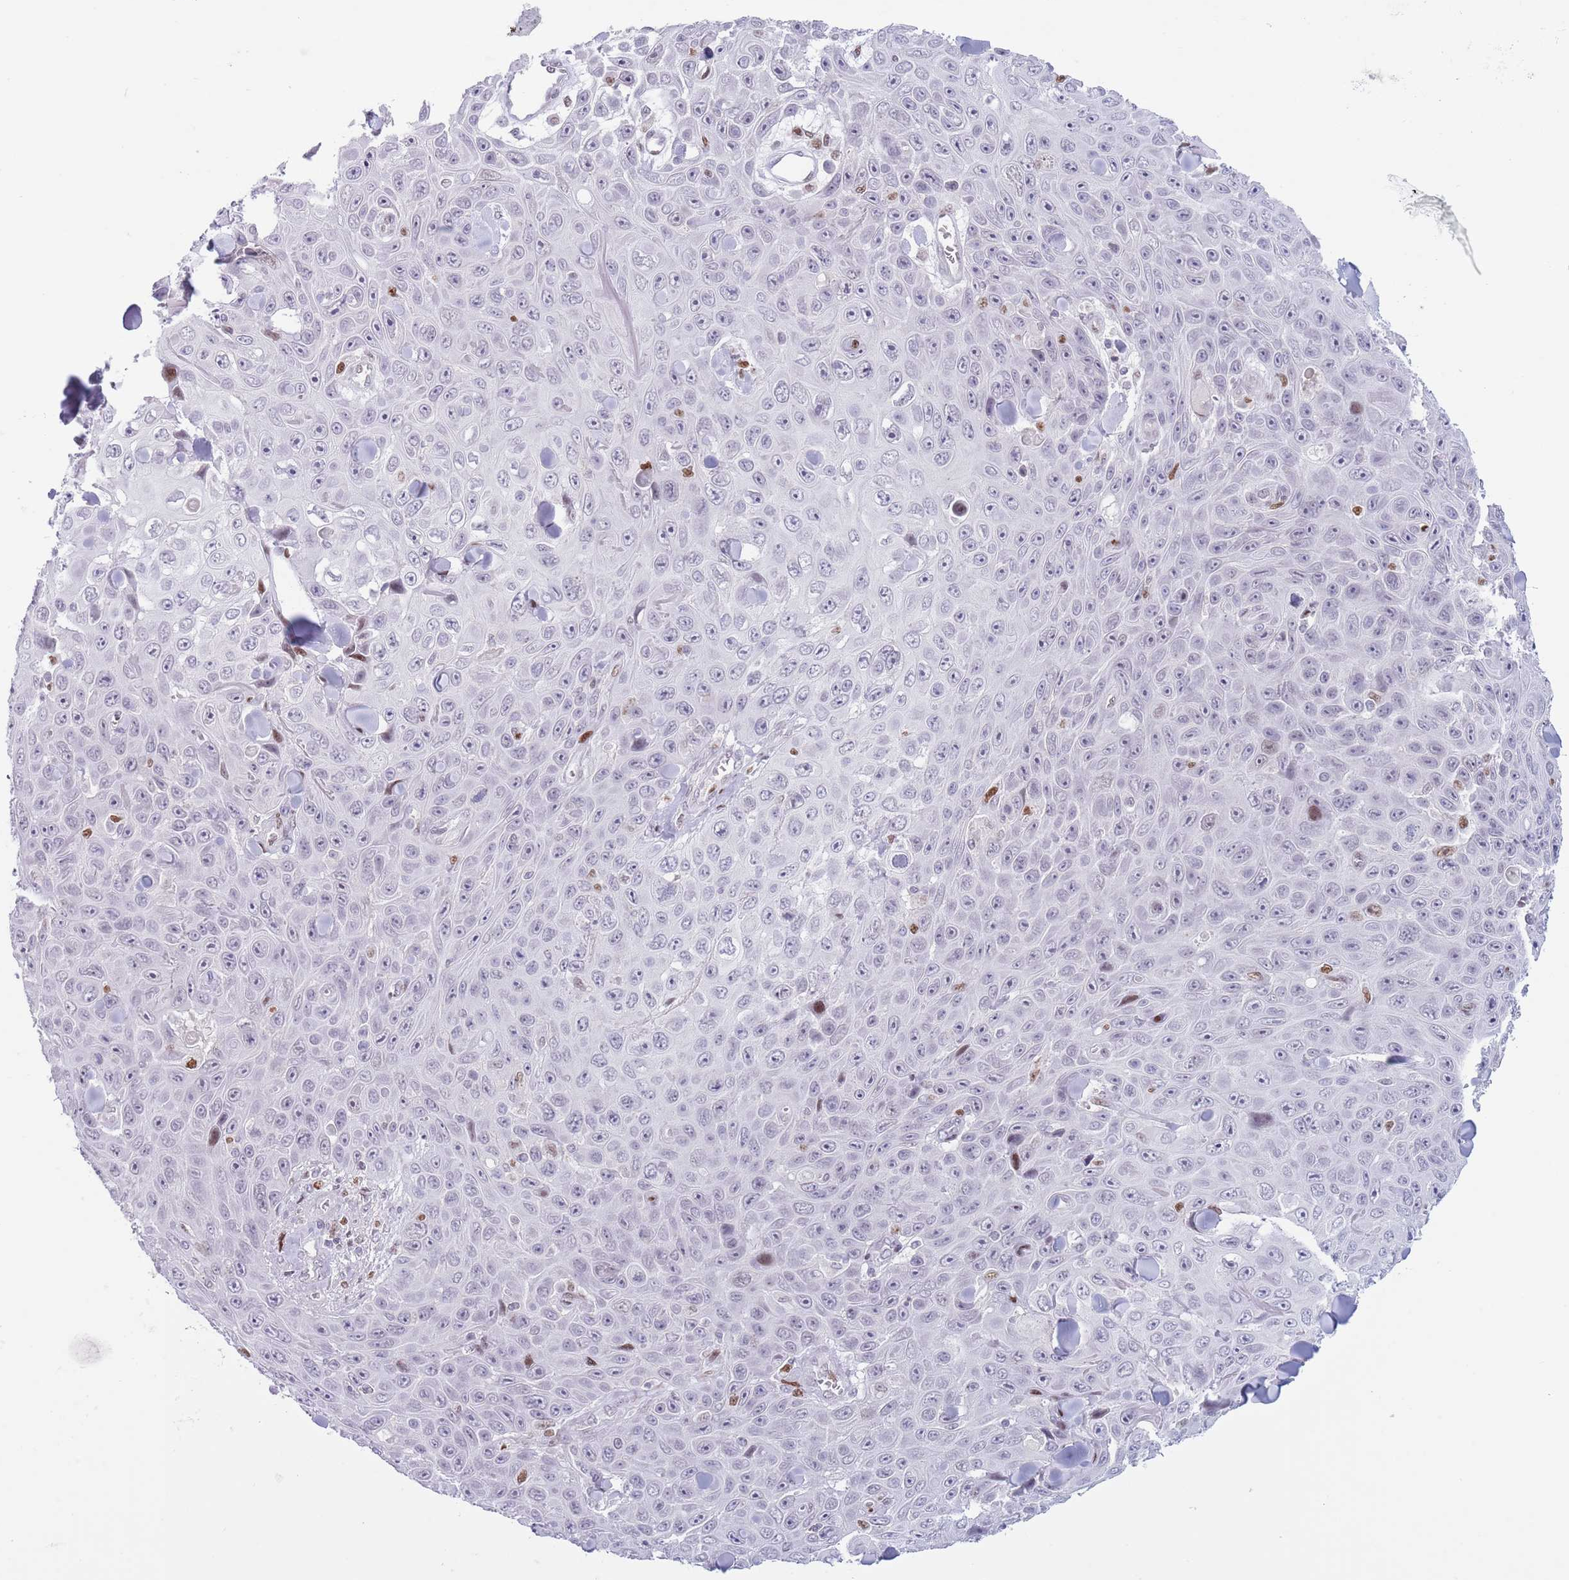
{"staining": {"intensity": "moderate", "quantity": "<25%", "location": "nuclear"}, "tissue": "skin cancer", "cell_type": "Tumor cells", "image_type": "cancer", "snomed": [{"axis": "morphology", "description": "Squamous cell carcinoma, NOS"}, {"axis": "topography", "description": "Skin"}], "caption": "Protein expression analysis of skin squamous cell carcinoma demonstrates moderate nuclear expression in approximately <25% of tumor cells.", "gene": "MFSD10", "patient": {"sex": "male", "age": 82}}